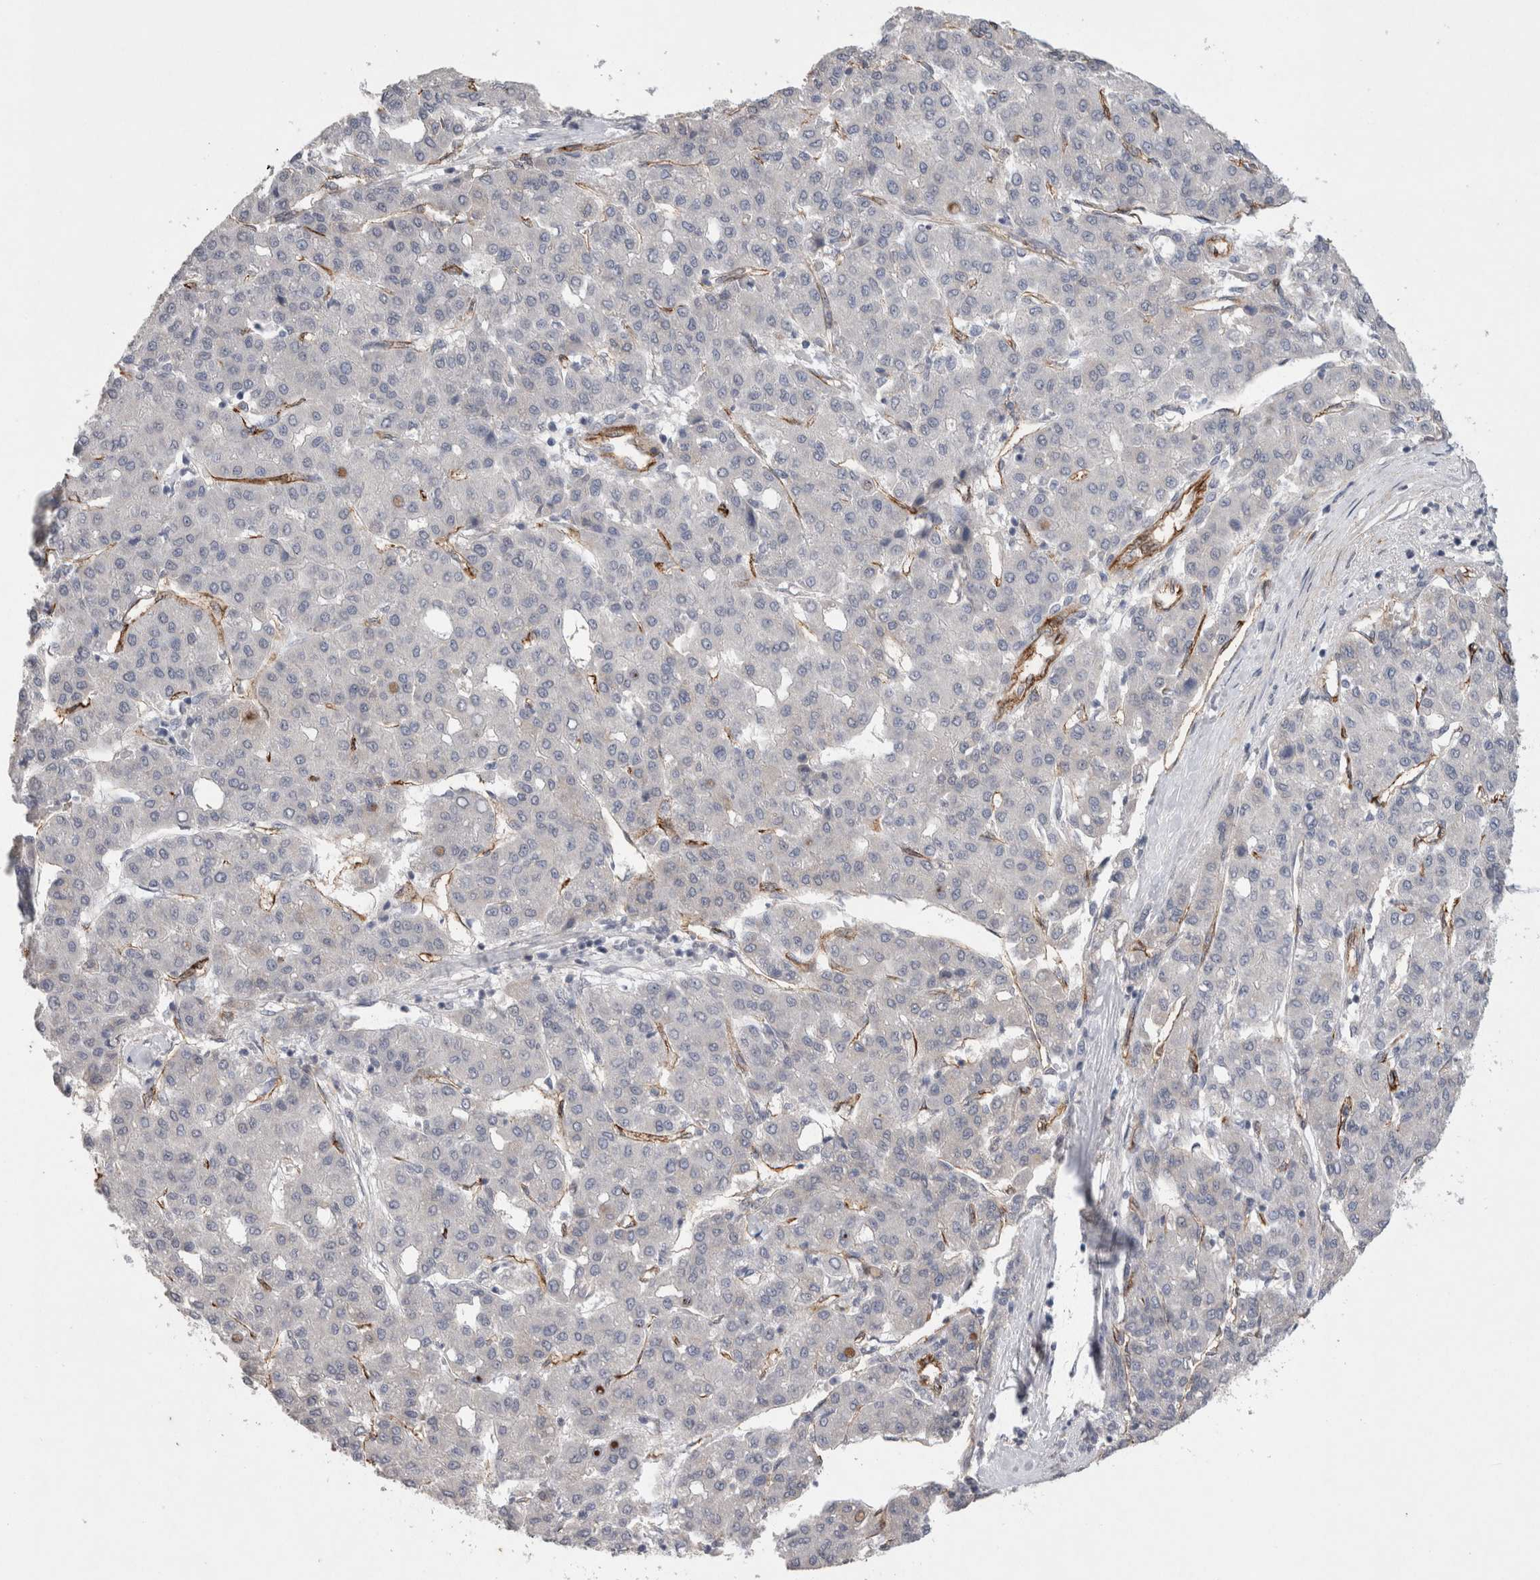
{"staining": {"intensity": "negative", "quantity": "none", "location": "none"}, "tissue": "liver cancer", "cell_type": "Tumor cells", "image_type": "cancer", "snomed": [{"axis": "morphology", "description": "Carcinoma, Hepatocellular, NOS"}, {"axis": "topography", "description": "Liver"}], "caption": "Photomicrograph shows no protein positivity in tumor cells of liver cancer tissue.", "gene": "CDH13", "patient": {"sex": "male", "age": 65}}